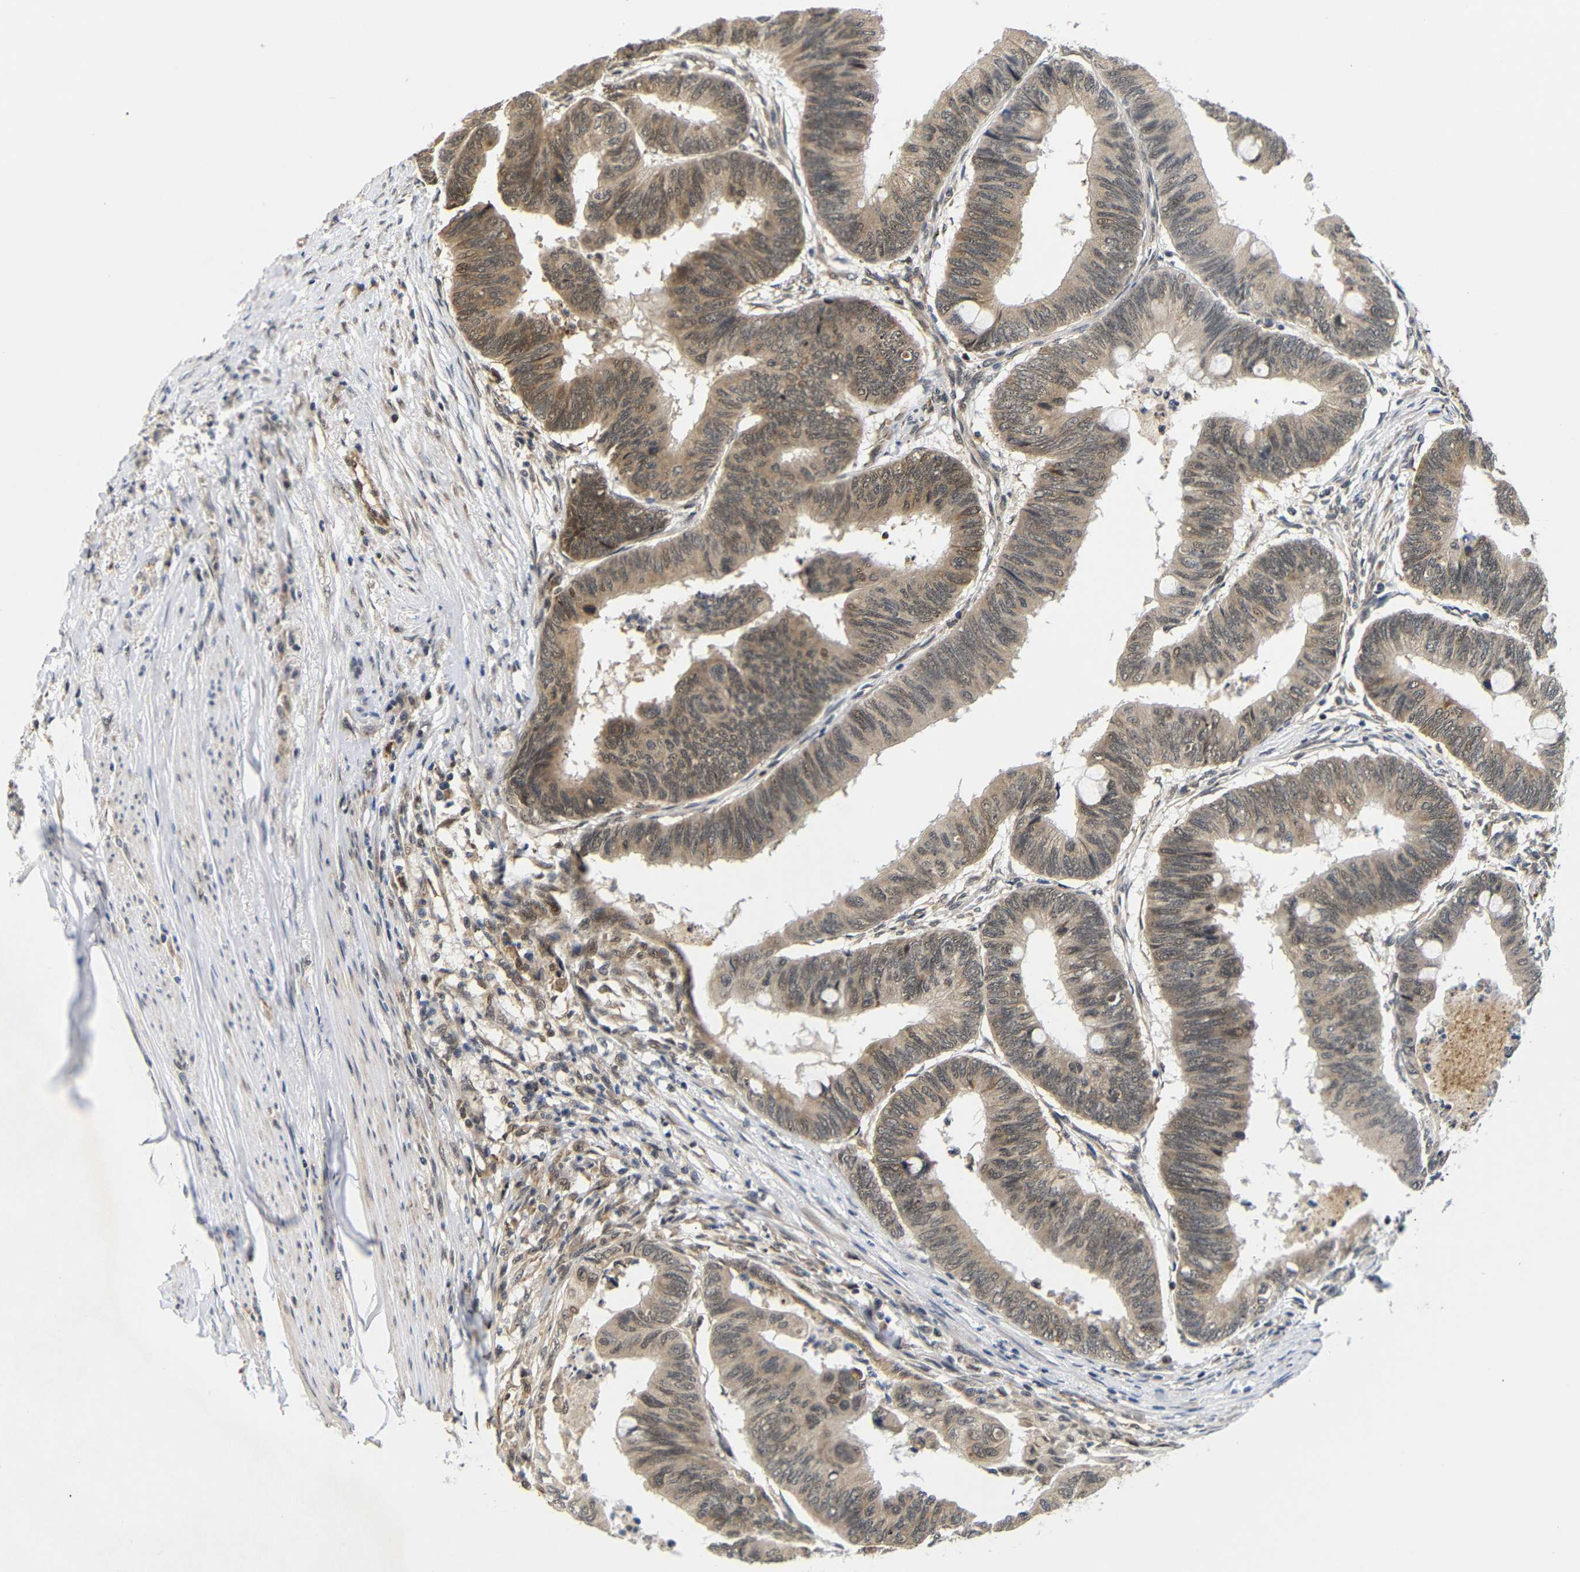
{"staining": {"intensity": "weak", "quantity": ">75%", "location": "cytoplasmic/membranous"}, "tissue": "colorectal cancer", "cell_type": "Tumor cells", "image_type": "cancer", "snomed": [{"axis": "morphology", "description": "Normal tissue, NOS"}, {"axis": "morphology", "description": "Adenocarcinoma, NOS"}, {"axis": "topography", "description": "Rectum"}, {"axis": "topography", "description": "Peripheral nerve tissue"}], "caption": "A photomicrograph showing weak cytoplasmic/membranous positivity in about >75% of tumor cells in colorectal adenocarcinoma, as visualized by brown immunohistochemical staining.", "gene": "GJA5", "patient": {"sex": "male", "age": 92}}